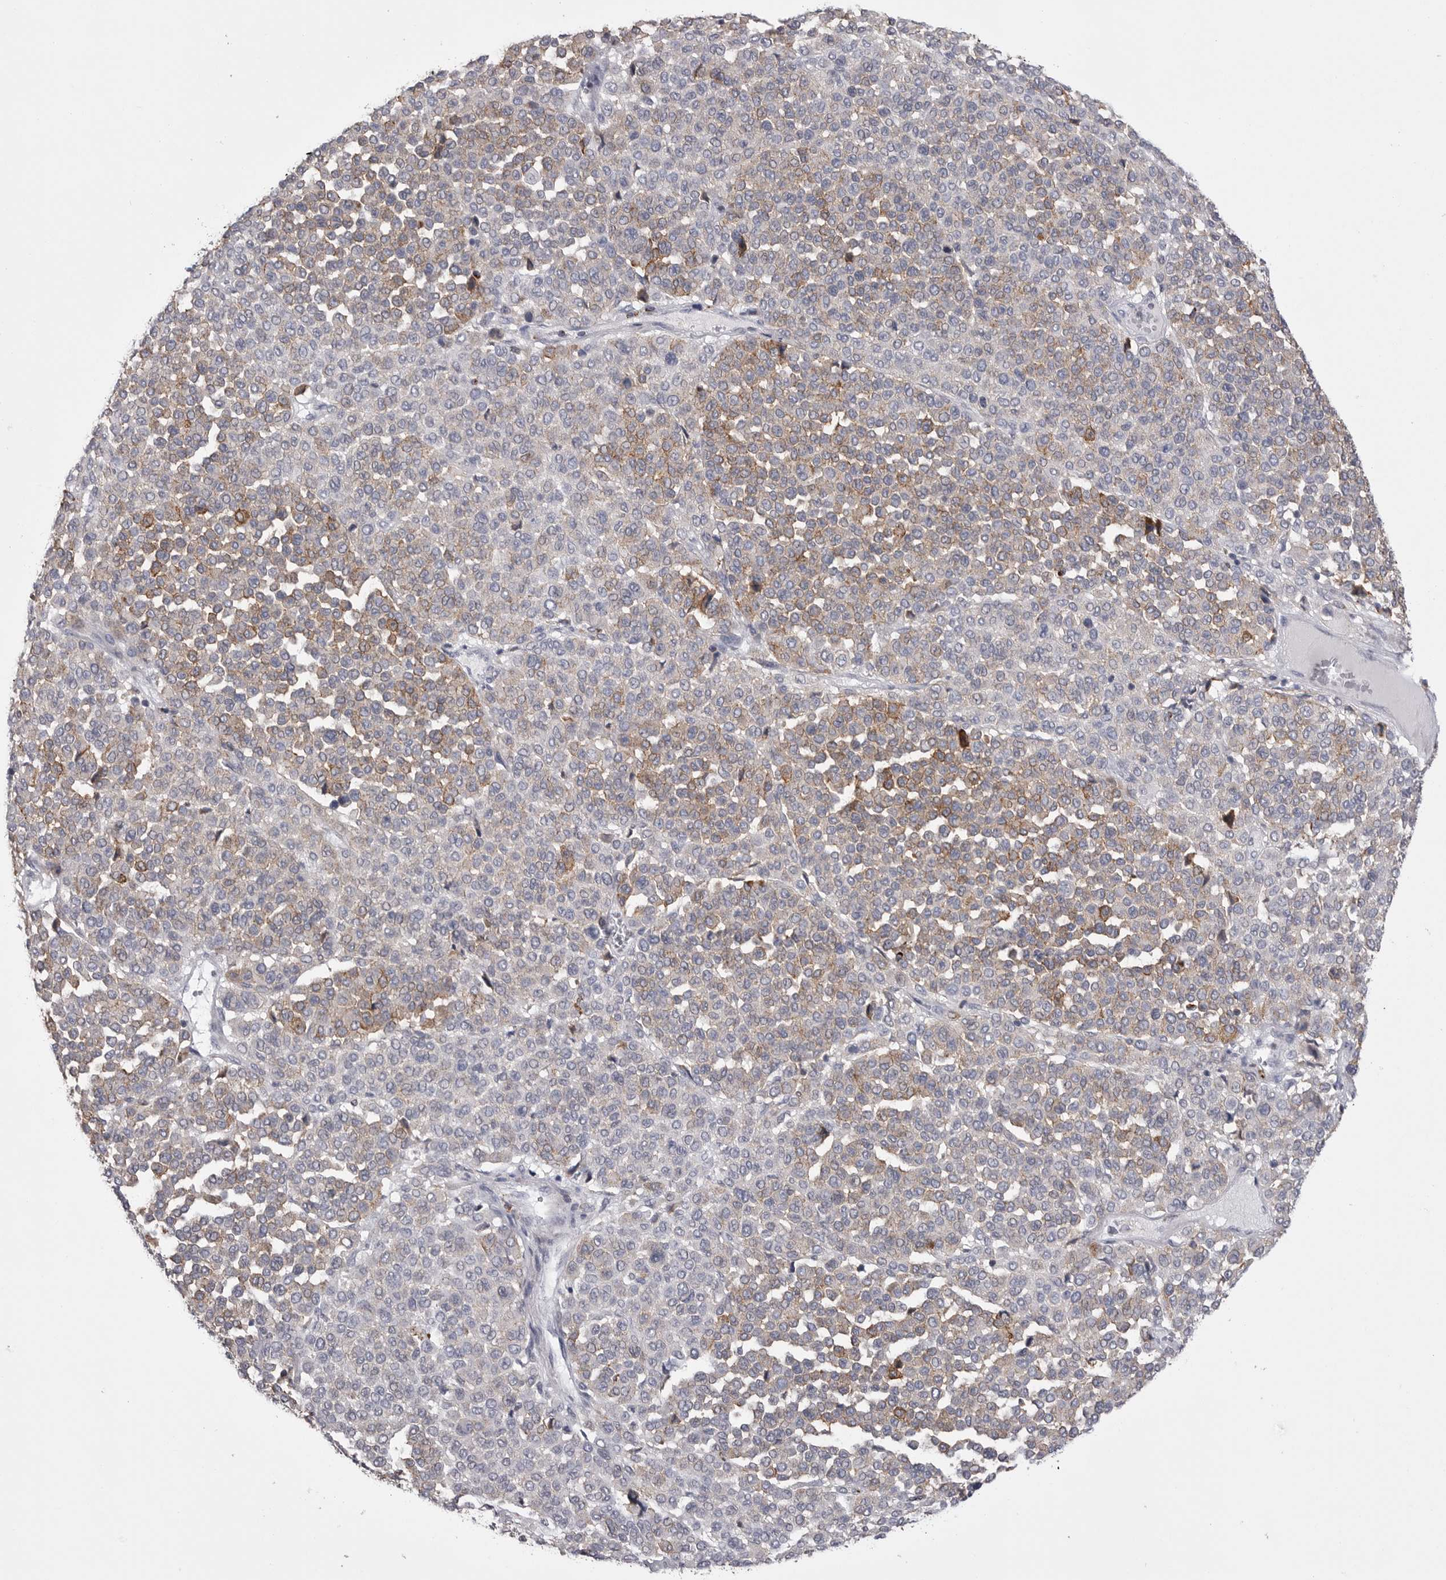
{"staining": {"intensity": "weak", "quantity": "25%-75%", "location": "cytoplasmic/membranous"}, "tissue": "melanoma", "cell_type": "Tumor cells", "image_type": "cancer", "snomed": [{"axis": "morphology", "description": "Malignant melanoma, Metastatic site"}, {"axis": "topography", "description": "Pancreas"}], "caption": "This micrograph shows immunohistochemistry staining of human malignant melanoma (metastatic site), with low weak cytoplasmic/membranous expression in approximately 25%-75% of tumor cells.", "gene": "PSPN", "patient": {"sex": "female", "age": 30}}